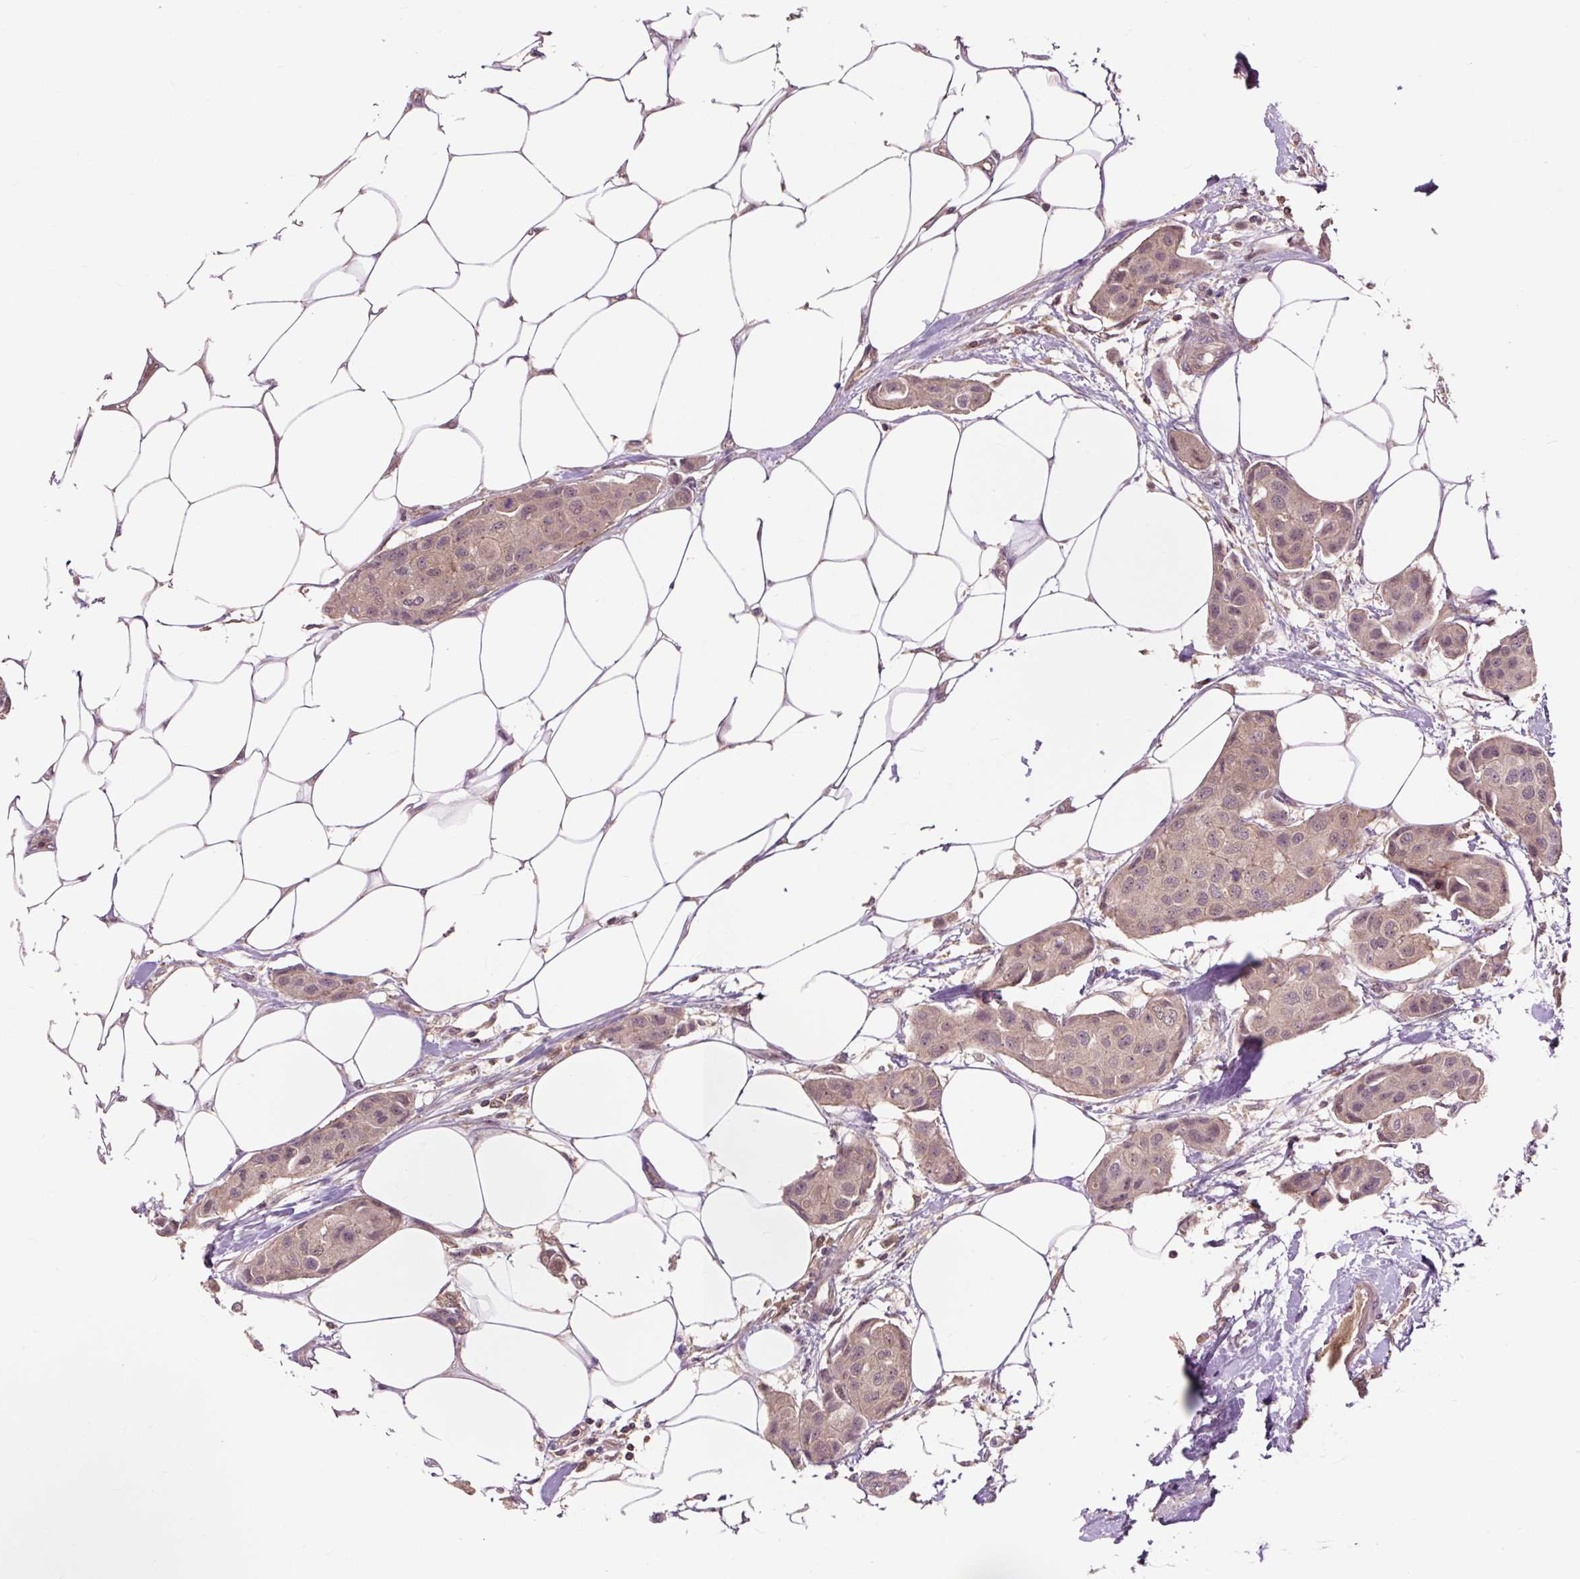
{"staining": {"intensity": "weak", "quantity": ">75%", "location": "cytoplasmic/membranous,nuclear"}, "tissue": "breast cancer", "cell_type": "Tumor cells", "image_type": "cancer", "snomed": [{"axis": "morphology", "description": "Duct carcinoma"}, {"axis": "topography", "description": "Breast"}, {"axis": "topography", "description": "Lymph node"}], "caption": "Breast cancer (infiltrating ductal carcinoma) was stained to show a protein in brown. There is low levels of weak cytoplasmic/membranous and nuclear staining in approximately >75% of tumor cells. The protein is stained brown, and the nuclei are stained in blue (DAB IHC with brightfield microscopy, high magnification).", "gene": "MMS19", "patient": {"sex": "female", "age": 80}}